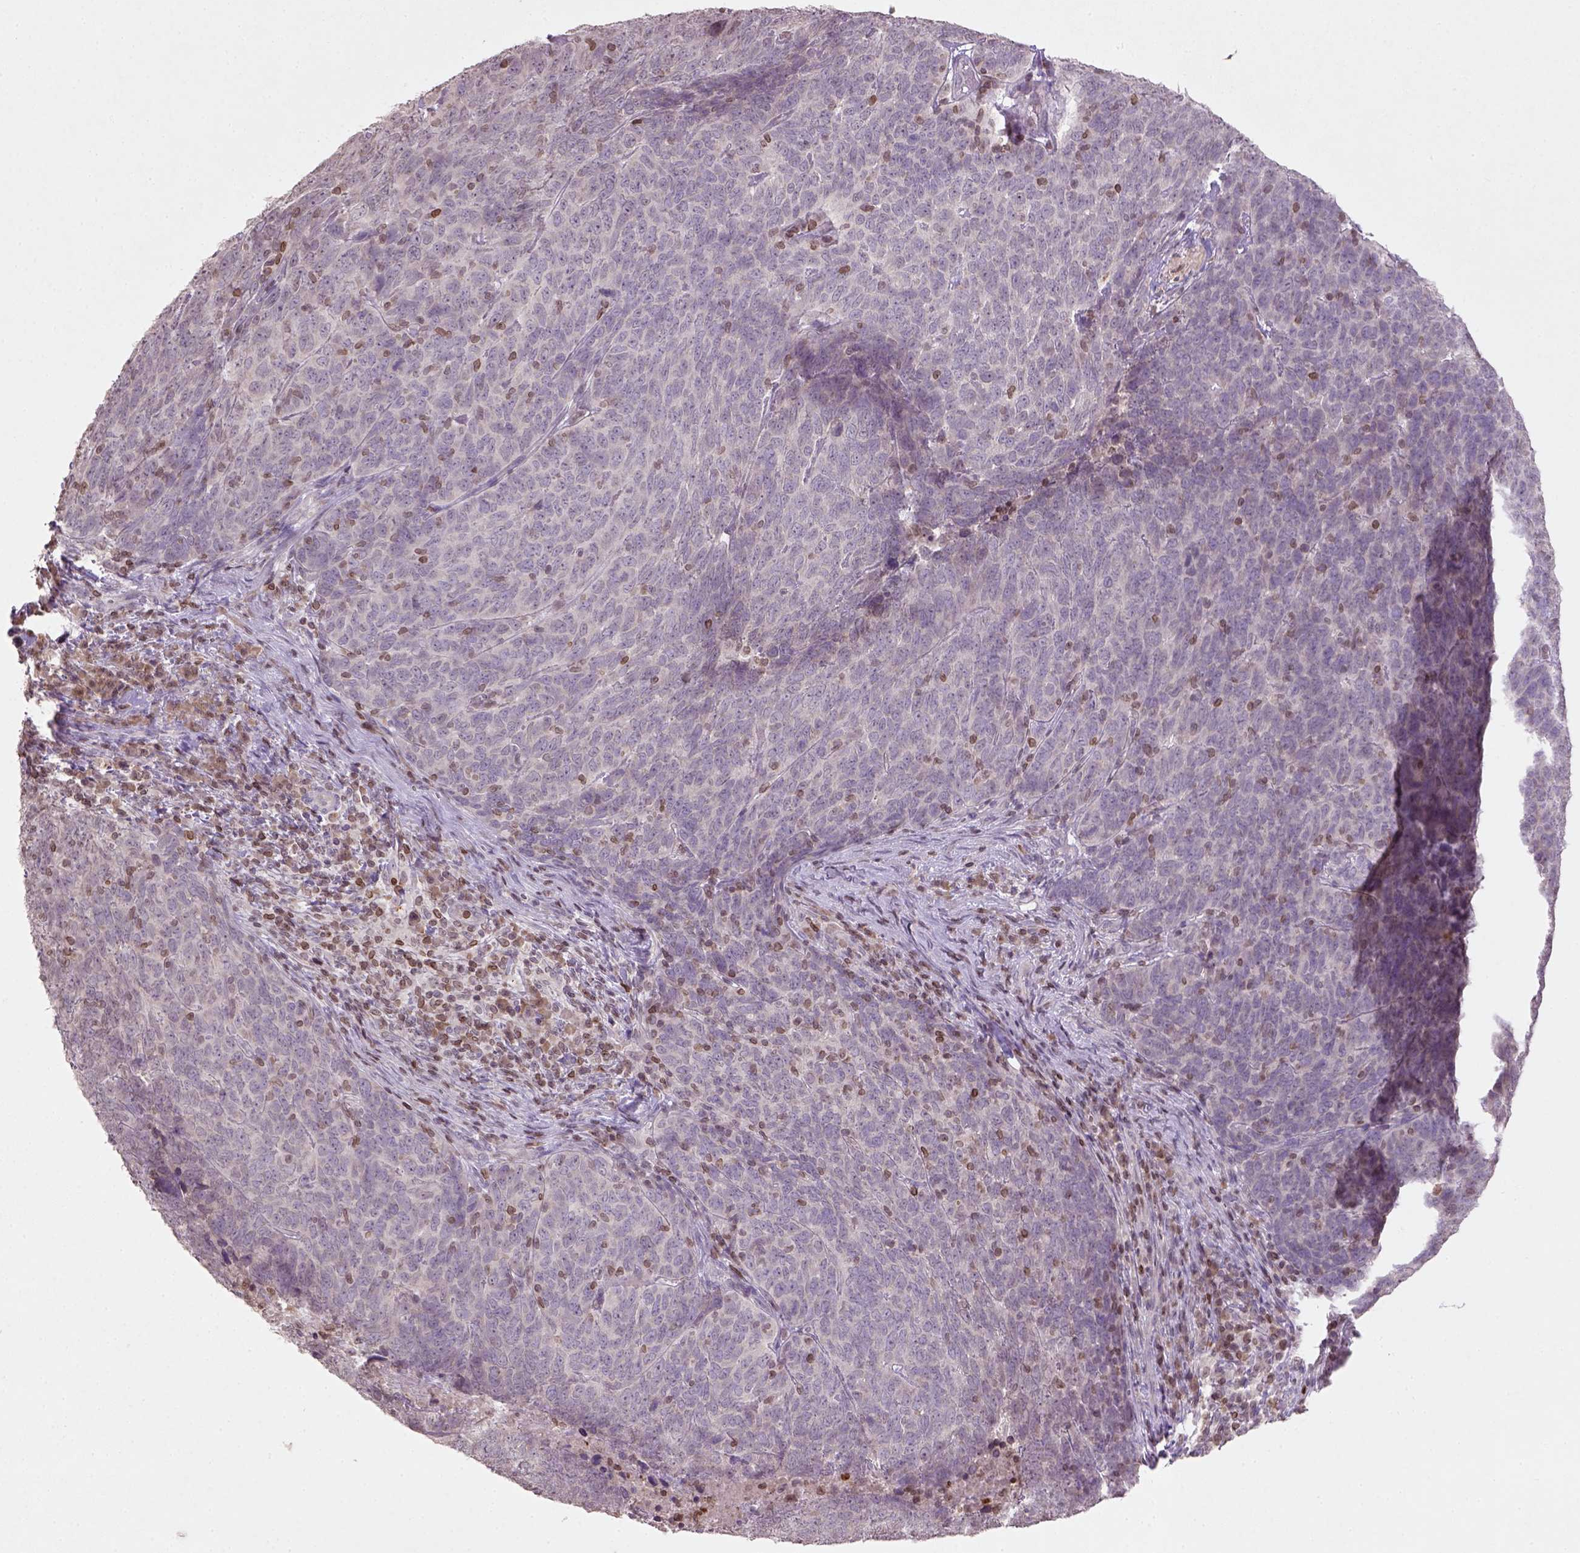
{"staining": {"intensity": "negative", "quantity": "none", "location": "none"}, "tissue": "skin cancer", "cell_type": "Tumor cells", "image_type": "cancer", "snomed": [{"axis": "morphology", "description": "Squamous cell carcinoma, NOS"}, {"axis": "topography", "description": "Skin"}, {"axis": "topography", "description": "Anal"}], "caption": "The immunohistochemistry micrograph has no significant expression in tumor cells of skin cancer (squamous cell carcinoma) tissue.", "gene": "NUDT3", "patient": {"sex": "female", "age": 51}}